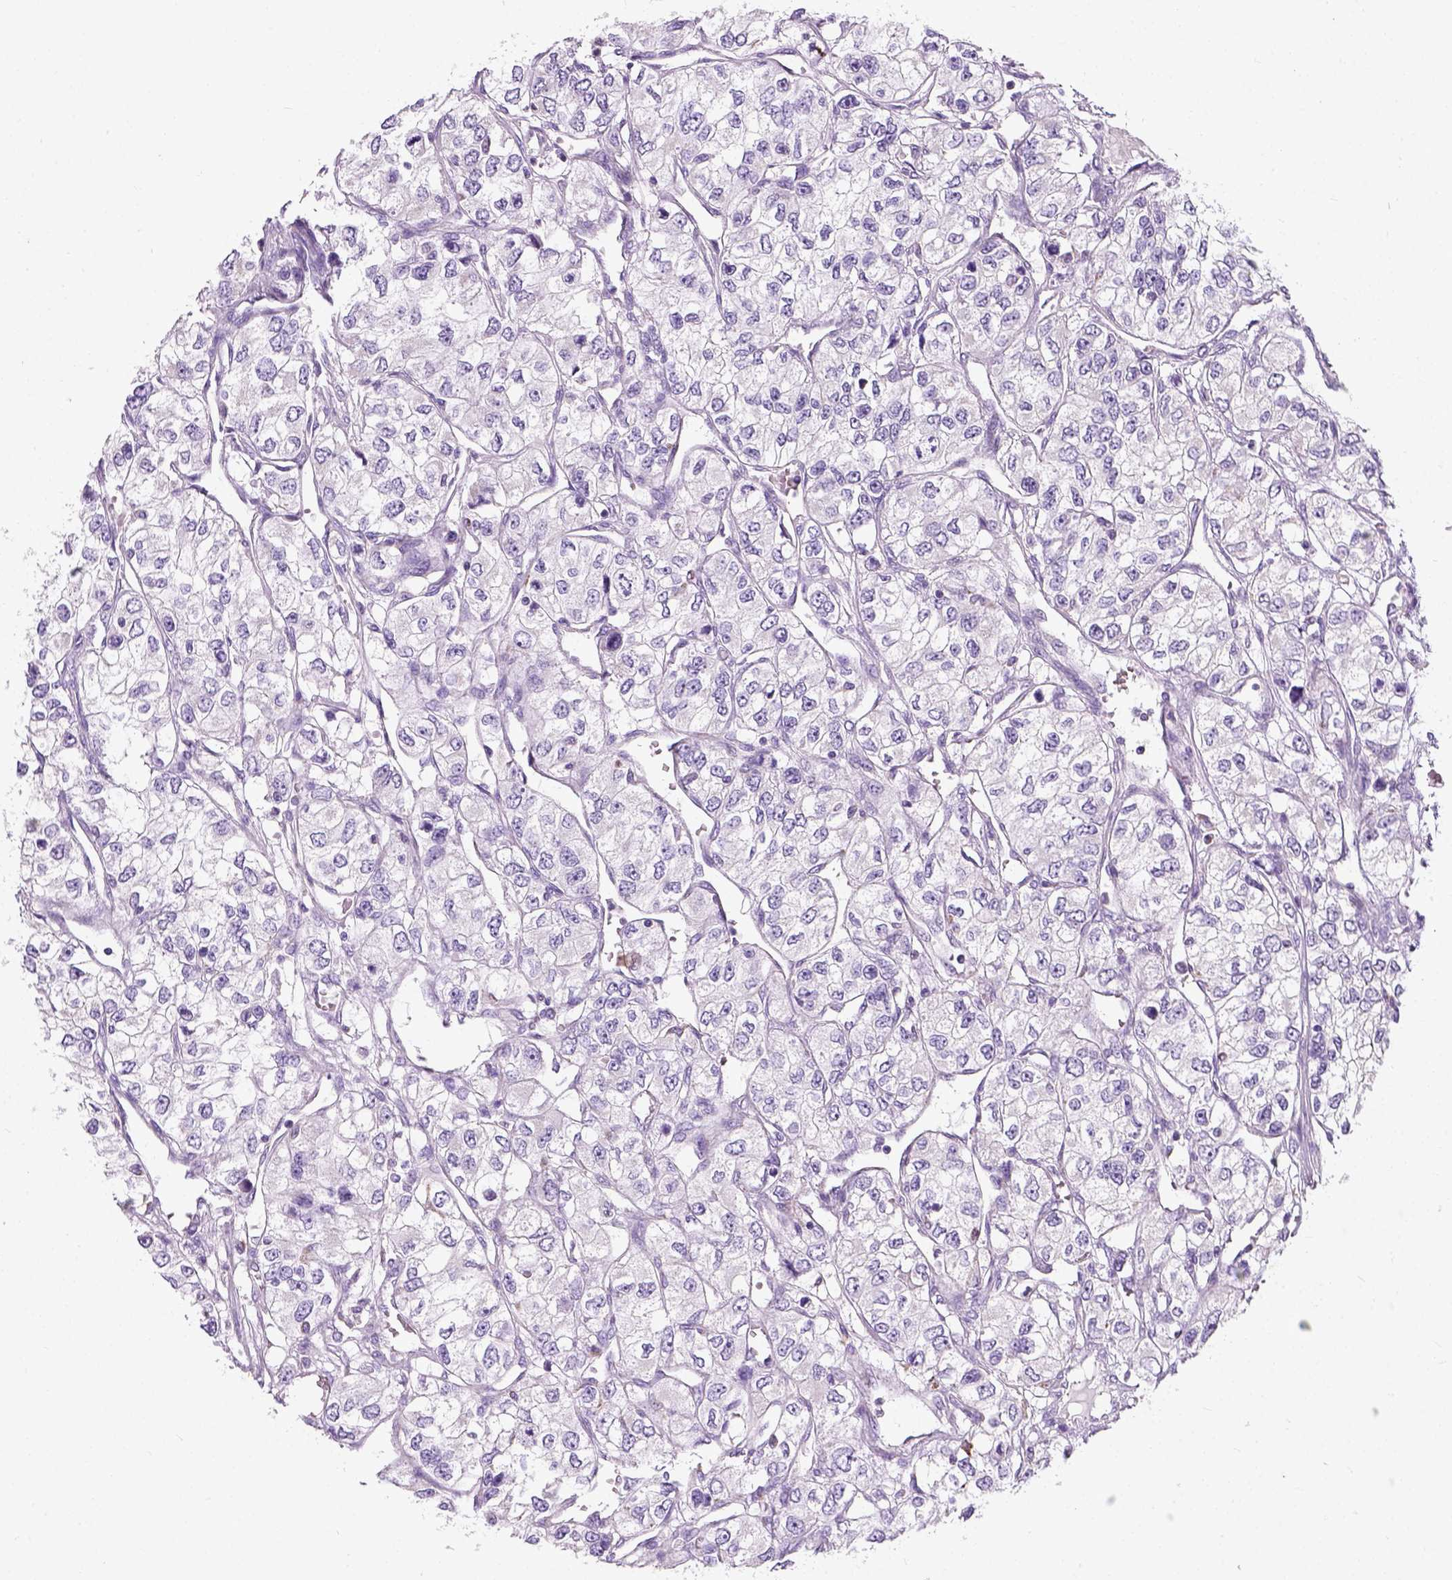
{"staining": {"intensity": "negative", "quantity": "none", "location": "none"}, "tissue": "renal cancer", "cell_type": "Tumor cells", "image_type": "cancer", "snomed": [{"axis": "morphology", "description": "Adenocarcinoma, NOS"}, {"axis": "topography", "description": "Kidney"}], "caption": "This photomicrograph is of renal cancer stained with IHC to label a protein in brown with the nuclei are counter-stained blue. There is no staining in tumor cells.", "gene": "CHODL", "patient": {"sex": "female", "age": 59}}